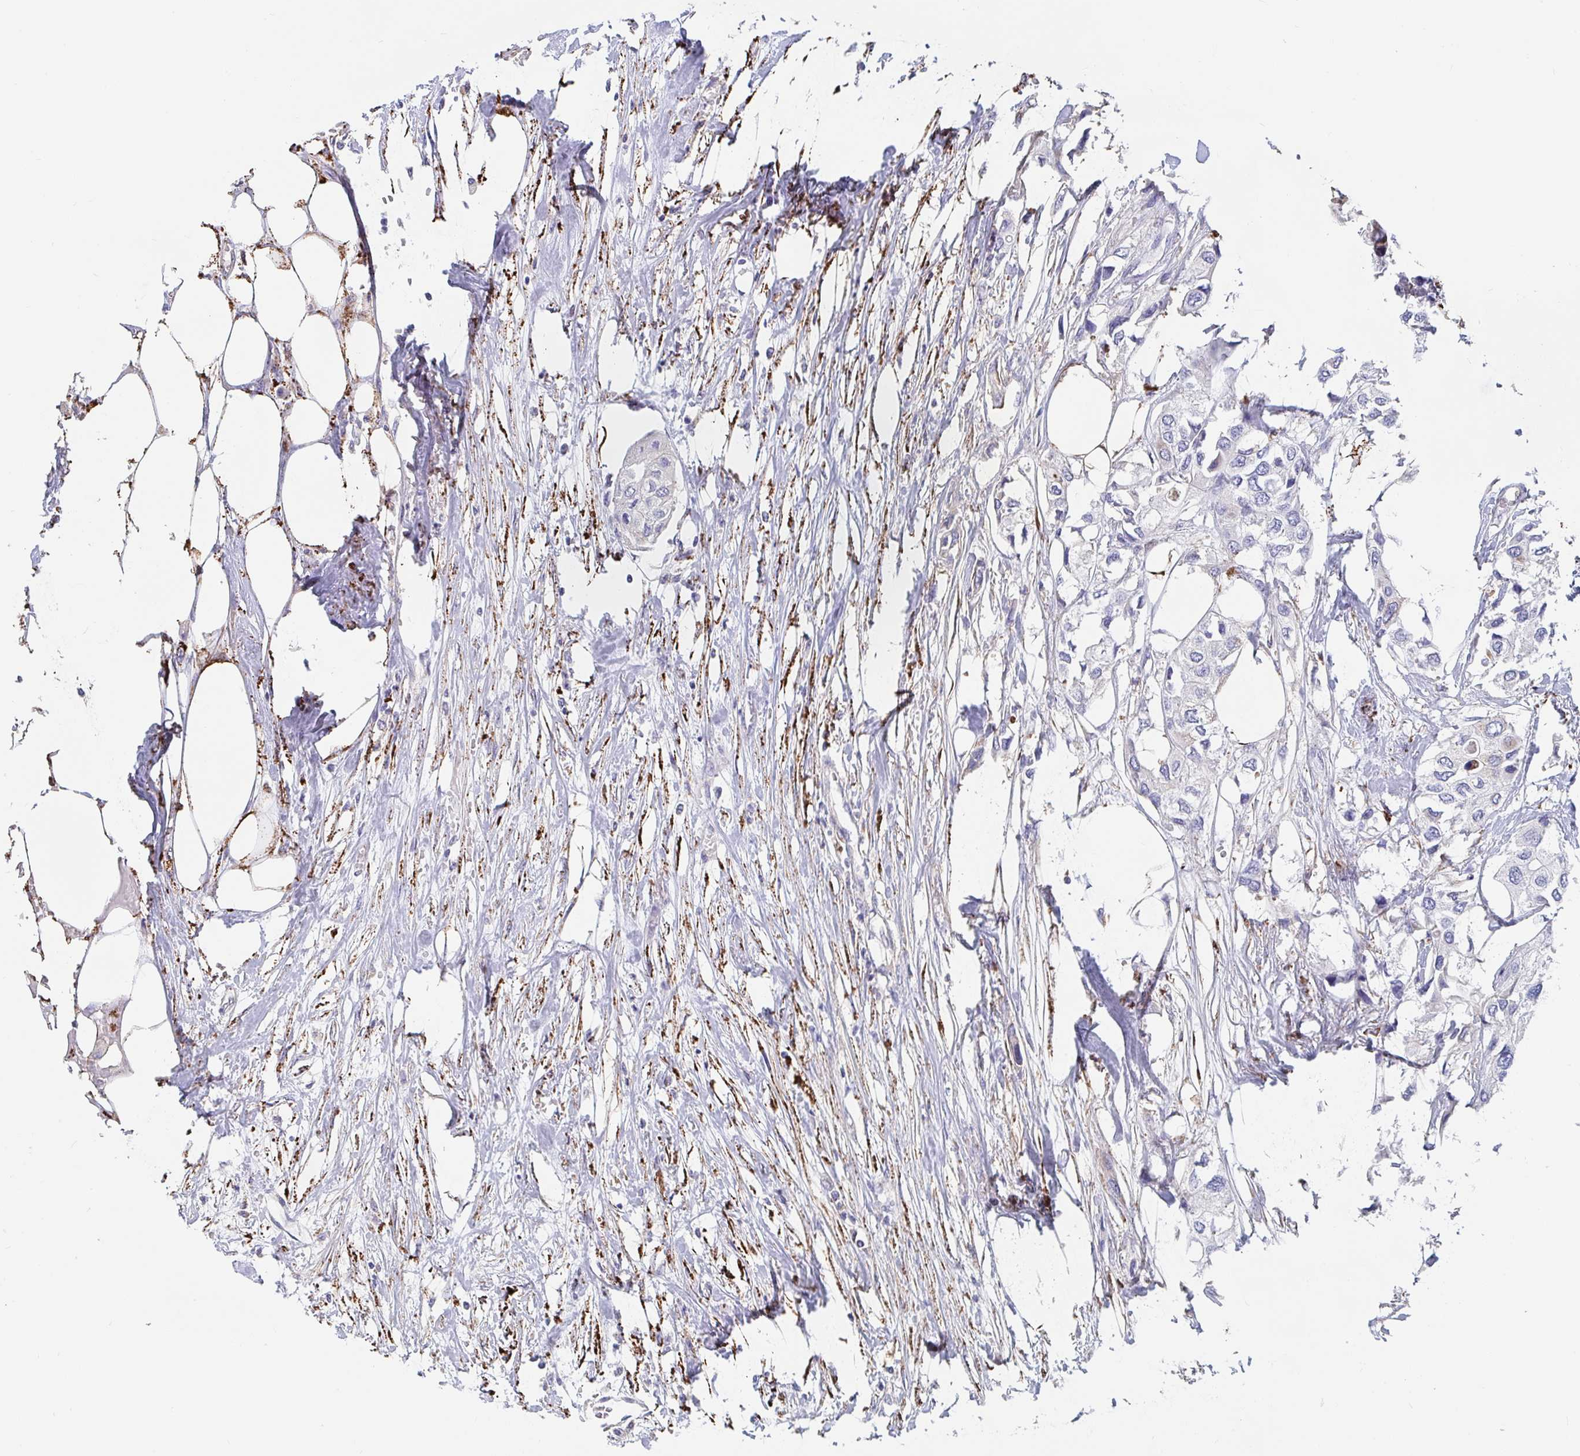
{"staining": {"intensity": "weak", "quantity": "<25%", "location": "cytoplasmic/membranous"}, "tissue": "urothelial cancer", "cell_type": "Tumor cells", "image_type": "cancer", "snomed": [{"axis": "morphology", "description": "Urothelial carcinoma, High grade"}, {"axis": "topography", "description": "Urinary bladder"}], "caption": "Image shows no significant protein expression in tumor cells of urothelial cancer.", "gene": "FAM156B", "patient": {"sex": "male", "age": 64}}